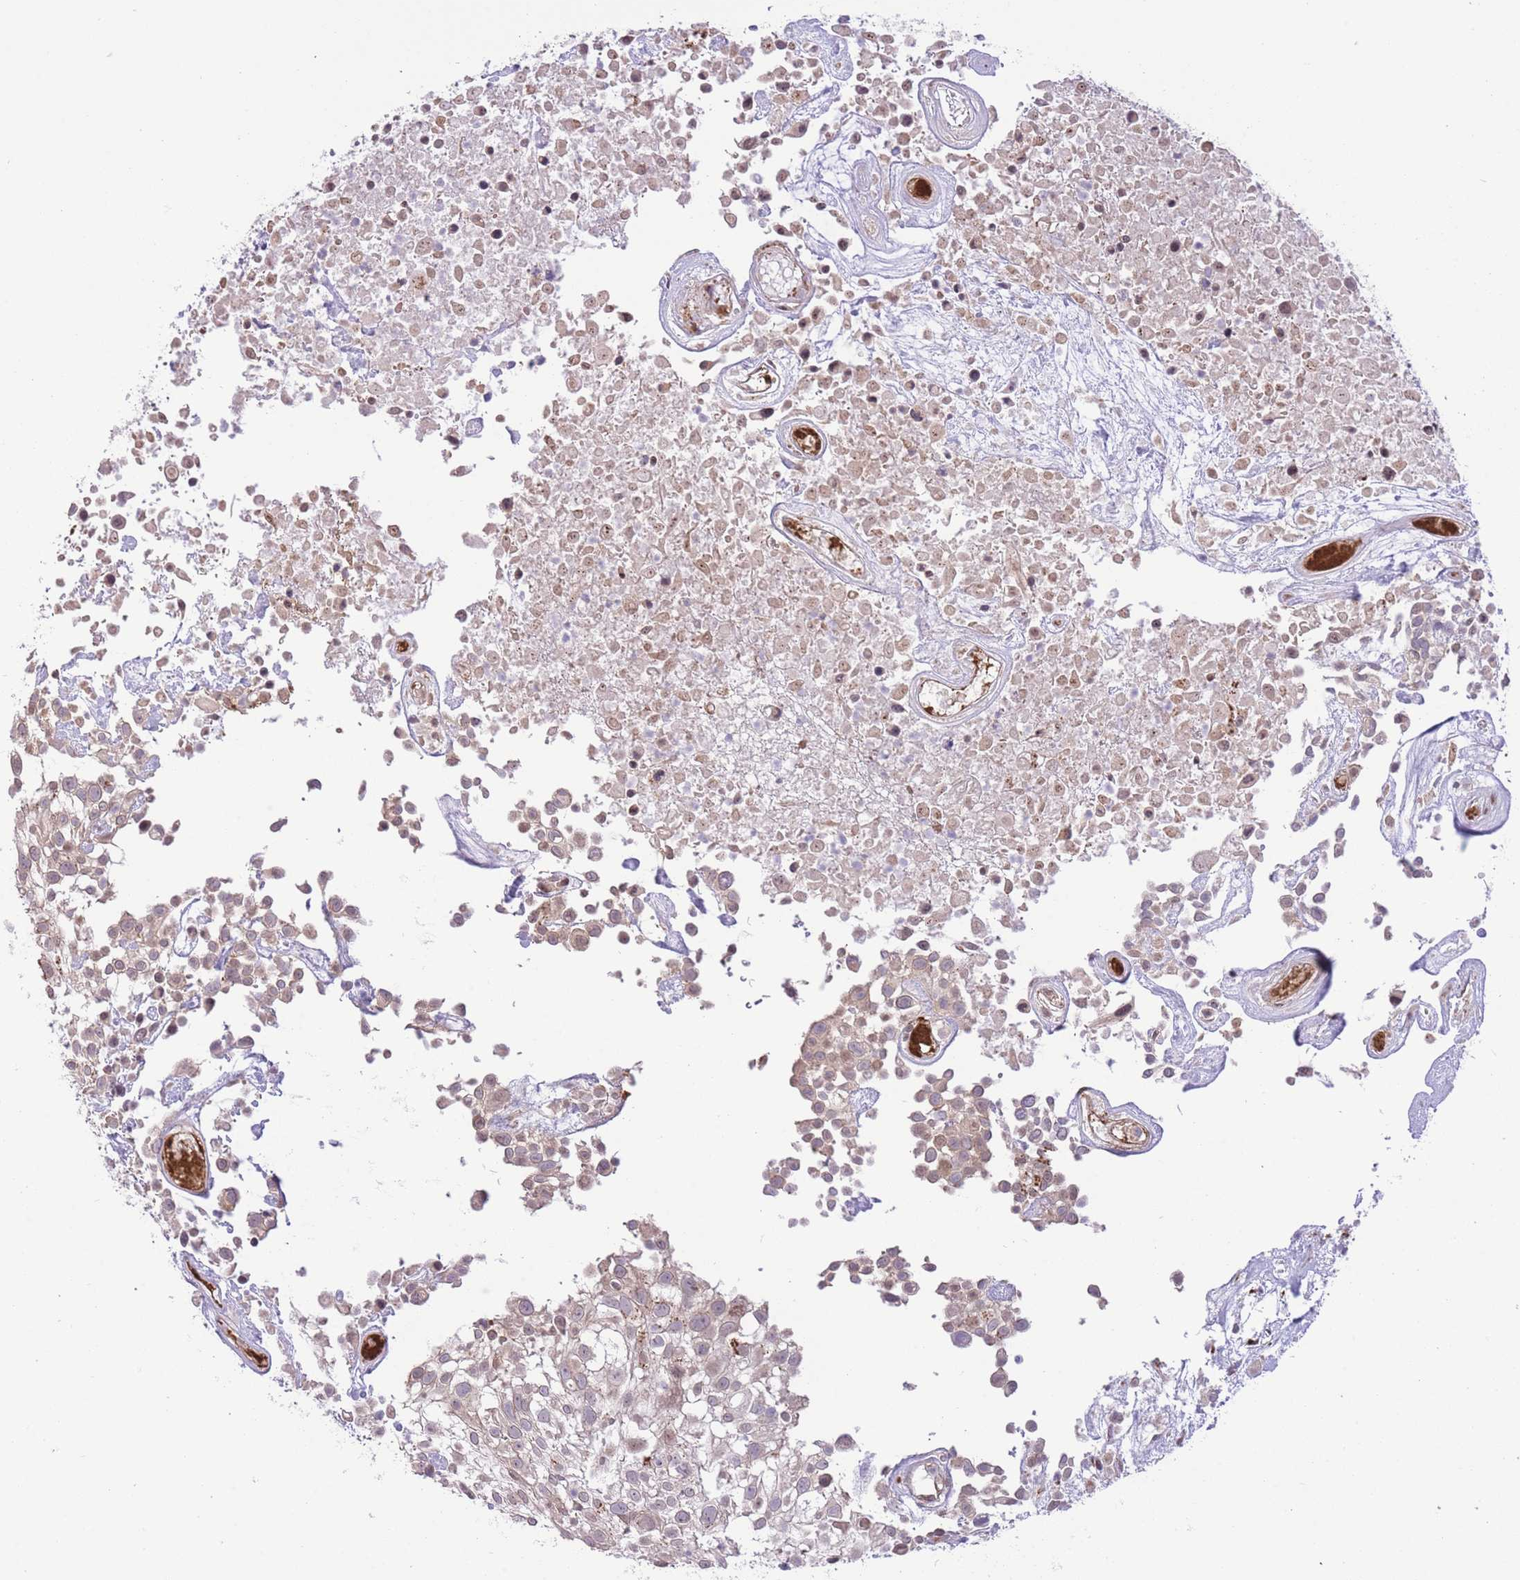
{"staining": {"intensity": "weak", "quantity": "25%-75%", "location": "cytoplasmic/membranous"}, "tissue": "urothelial cancer", "cell_type": "Tumor cells", "image_type": "cancer", "snomed": [{"axis": "morphology", "description": "Urothelial carcinoma, High grade"}, {"axis": "topography", "description": "Urinary bladder"}], "caption": "This is a histology image of immunohistochemistry staining of urothelial cancer, which shows weak expression in the cytoplasmic/membranous of tumor cells.", "gene": "ZBED5", "patient": {"sex": "male", "age": 56}}